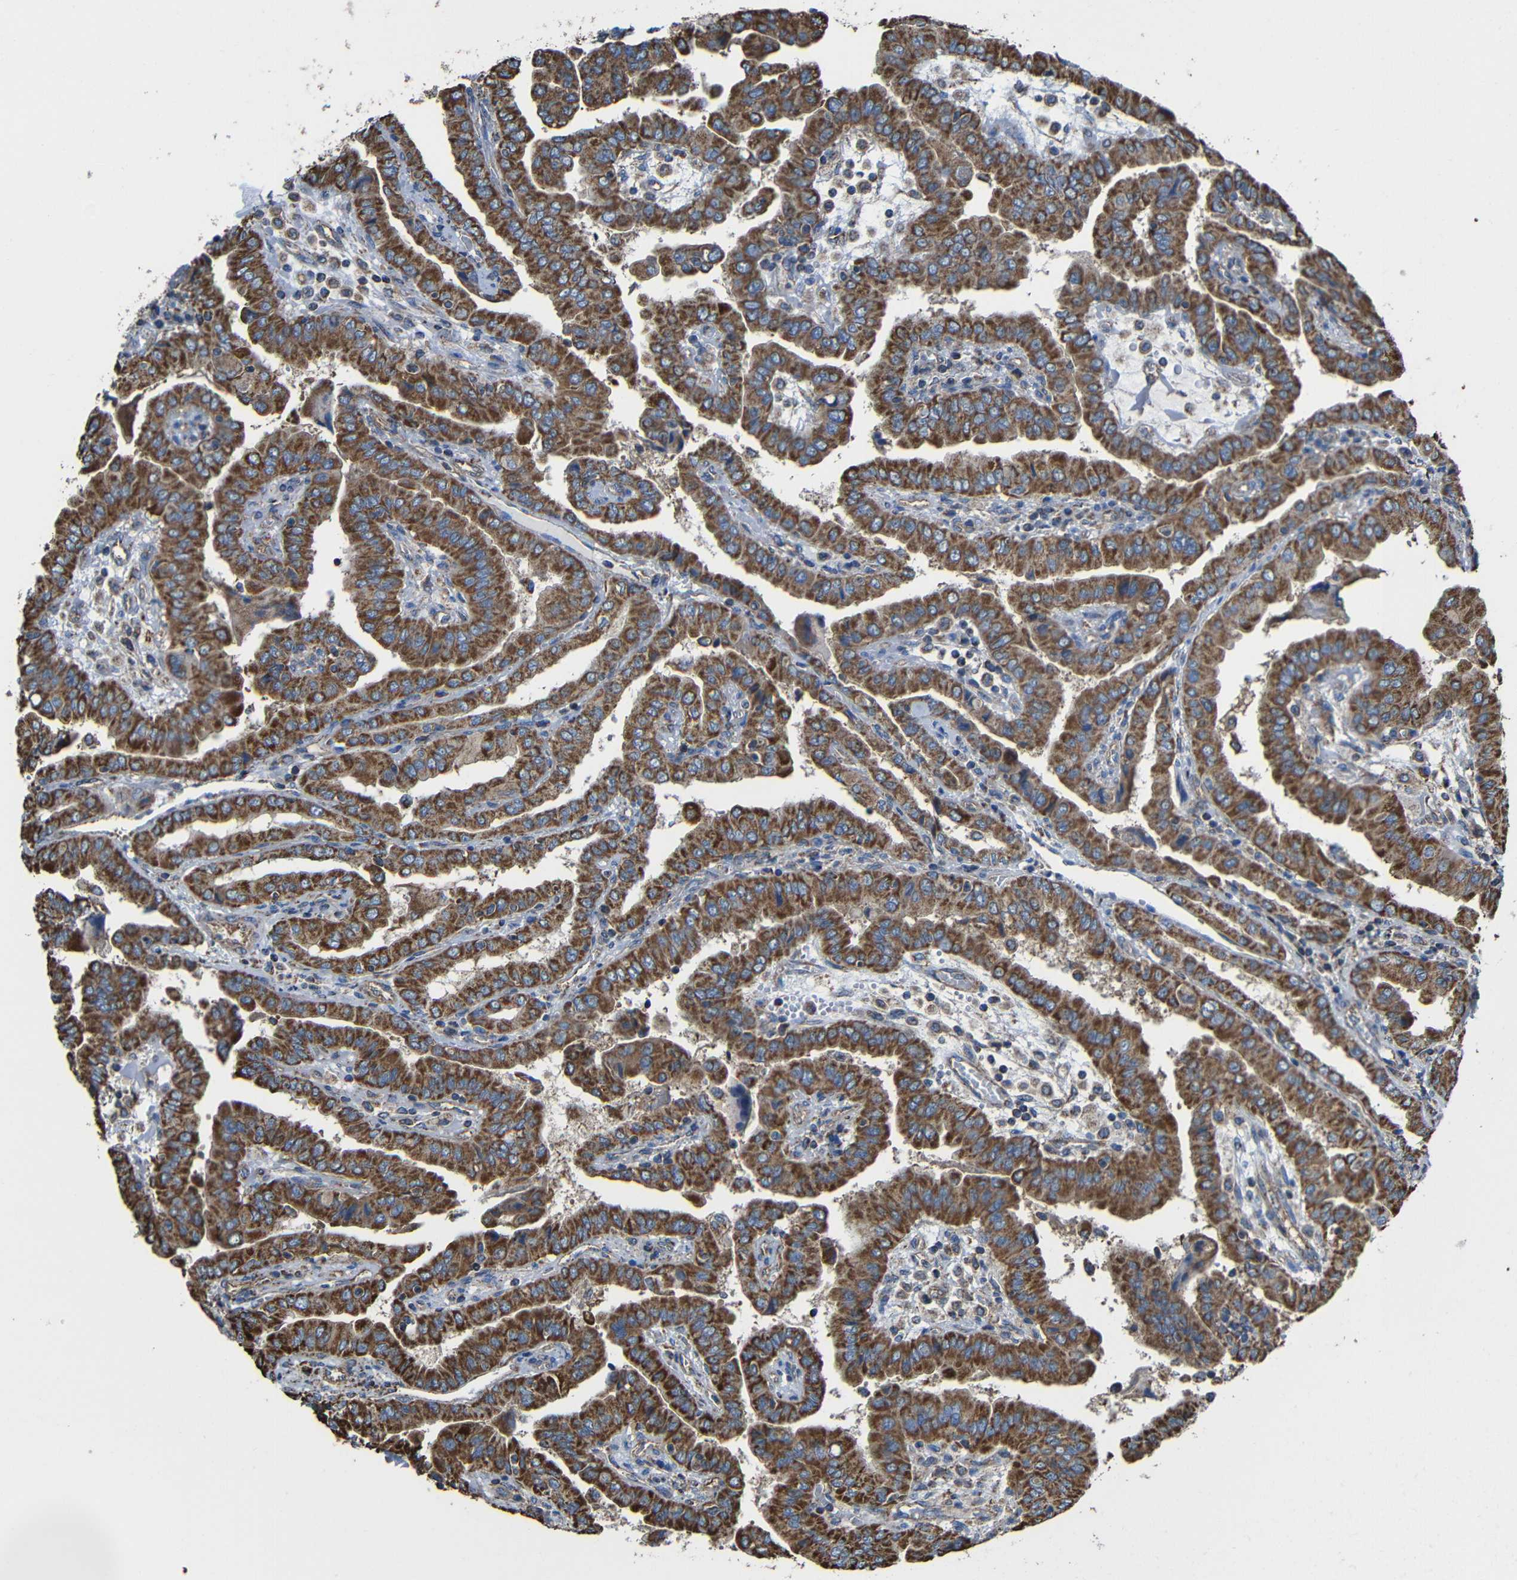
{"staining": {"intensity": "strong", "quantity": ">75%", "location": "cytoplasmic/membranous"}, "tissue": "thyroid cancer", "cell_type": "Tumor cells", "image_type": "cancer", "snomed": [{"axis": "morphology", "description": "Papillary adenocarcinoma, NOS"}, {"axis": "topography", "description": "Thyroid gland"}], "caption": "IHC image of thyroid cancer (papillary adenocarcinoma) stained for a protein (brown), which reveals high levels of strong cytoplasmic/membranous expression in approximately >75% of tumor cells.", "gene": "INTS6L", "patient": {"sex": "male", "age": 33}}